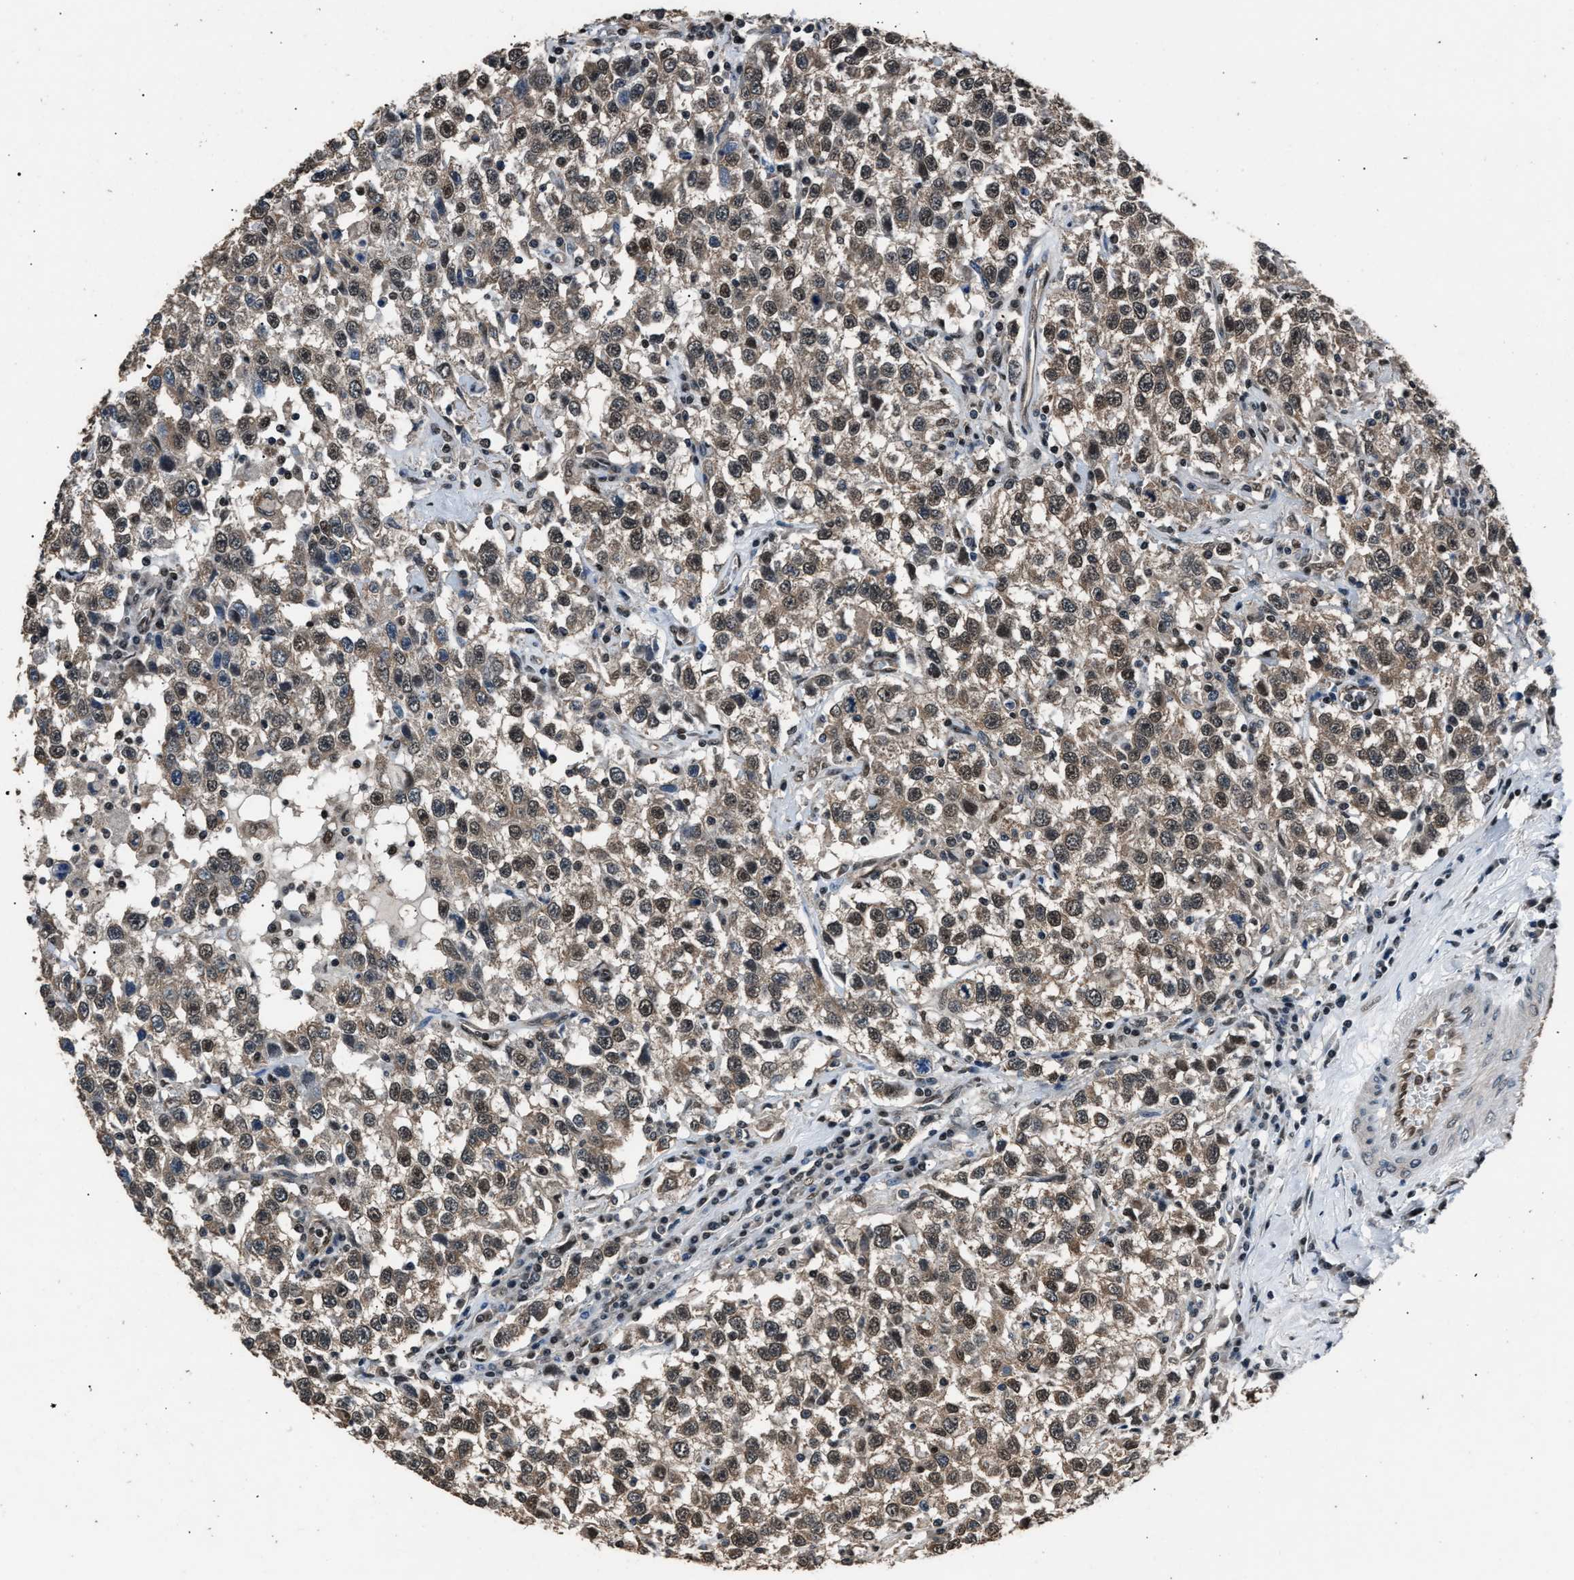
{"staining": {"intensity": "moderate", "quantity": ">75%", "location": "cytoplasmic/membranous,nuclear"}, "tissue": "testis cancer", "cell_type": "Tumor cells", "image_type": "cancer", "snomed": [{"axis": "morphology", "description": "Seminoma, NOS"}, {"axis": "topography", "description": "Testis"}], "caption": "Protein staining displays moderate cytoplasmic/membranous and nuclear staining in about >75% of tumor cells in testis seminoma.", "gene": "DFFA", "patient": {"sex": "male", "age": 41}}